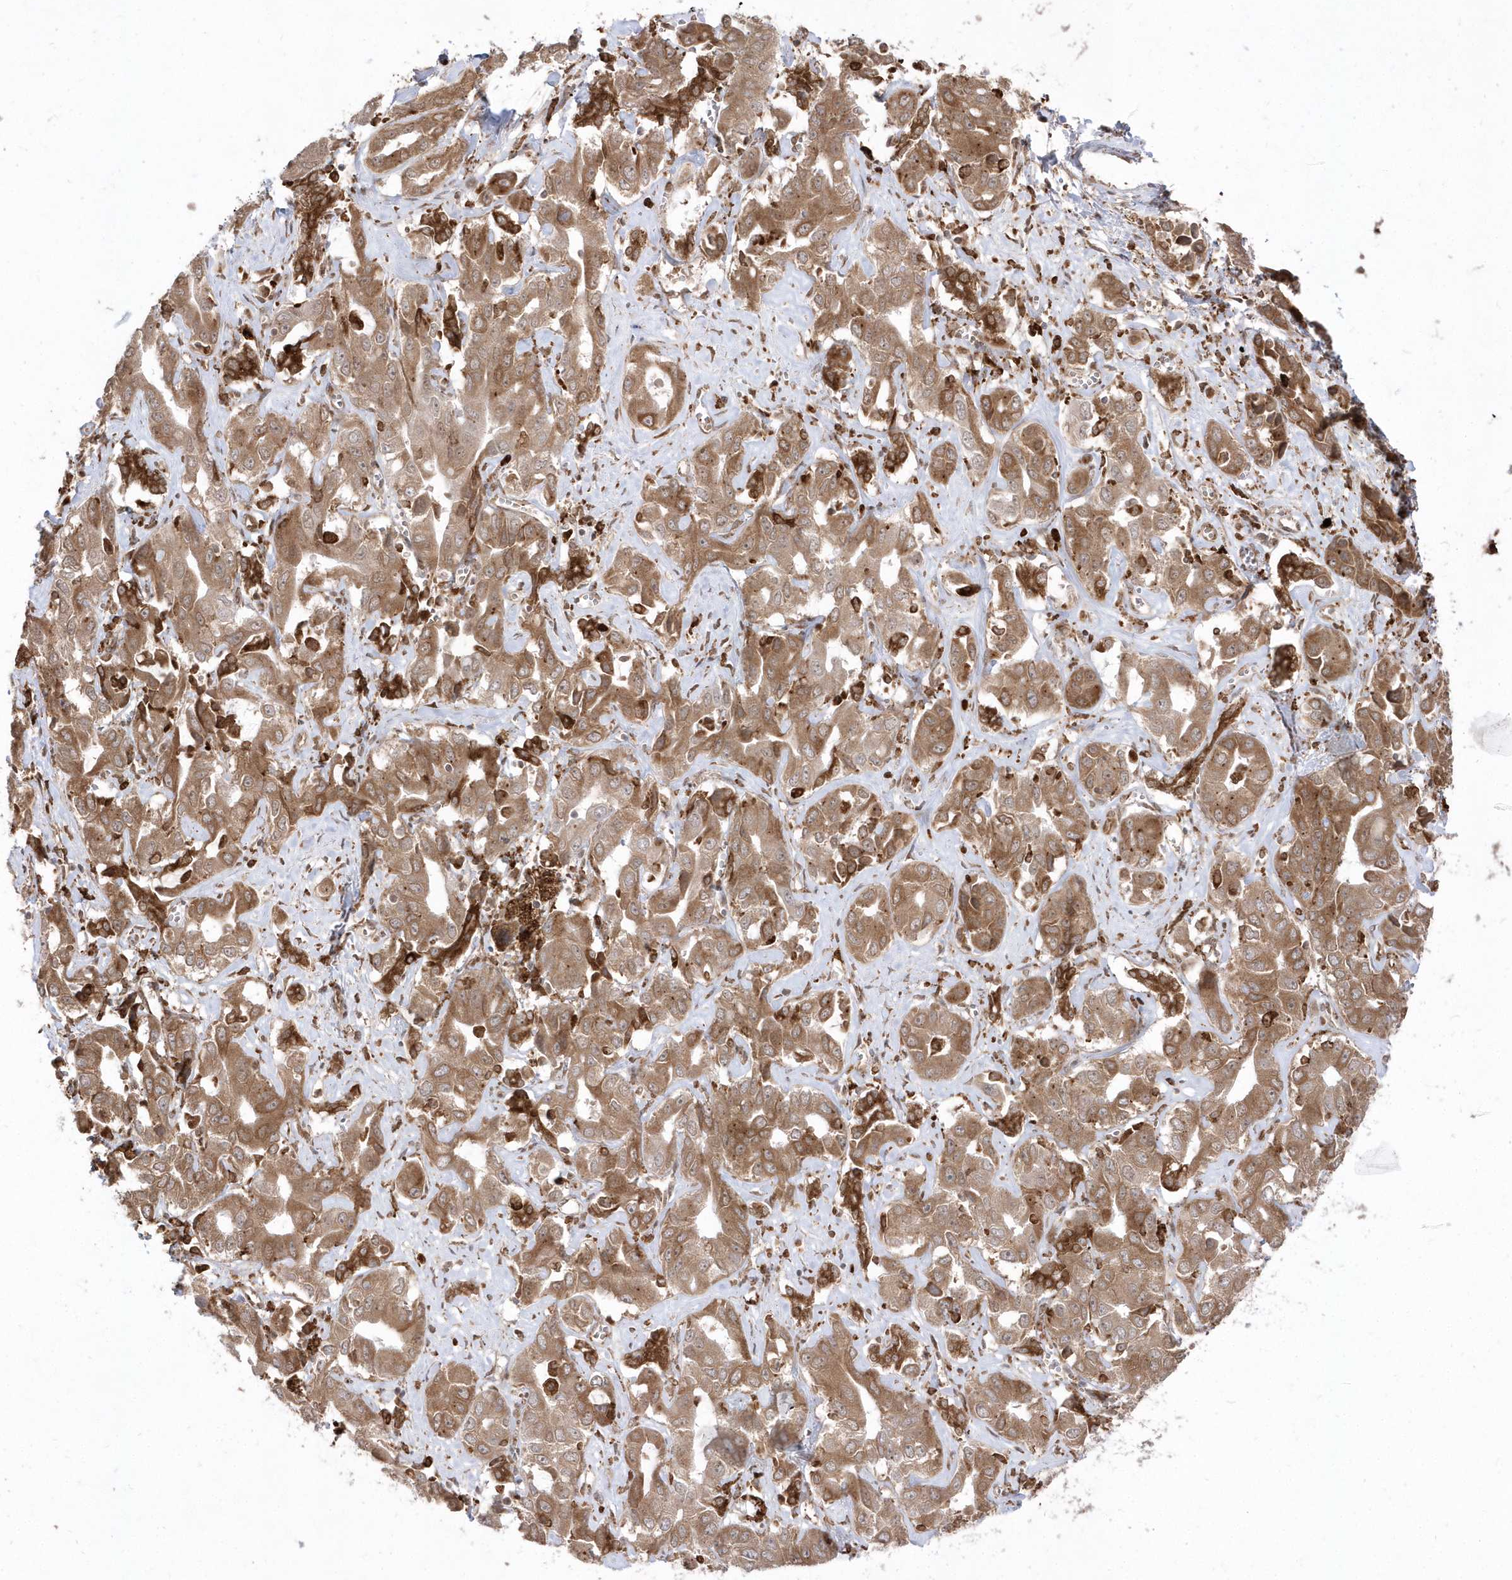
{"staining": {"intensity": "moderate", "quantity": ">75%", "location": "cytoplasmic/membranous,nuclear"}, "tissue": "liver cancer", "cell_type": "Tumor cells", "image_type": "cancer", "snomed": [{"axis": "morphology", "description": "Cholangiocarcinoma"}, {"axis": "topography", "description": "Liver"}], "caption": "DAB (3,3'-diaminobenzidine) immunohistochemical staining of human cholangiocarcinoma (liver) displays moderate cytoplasmic/membranous and nuclear protein expression in approximately >75% of tumor cells. The staining is performed using DAB (3,3'-diaminobenzidine) brown chromogen to label protein expression. The nuclei are counter-stained blue using hematoxylin.", "gene": "EPC2", "patient": {"sex": "female", "age": 52}}